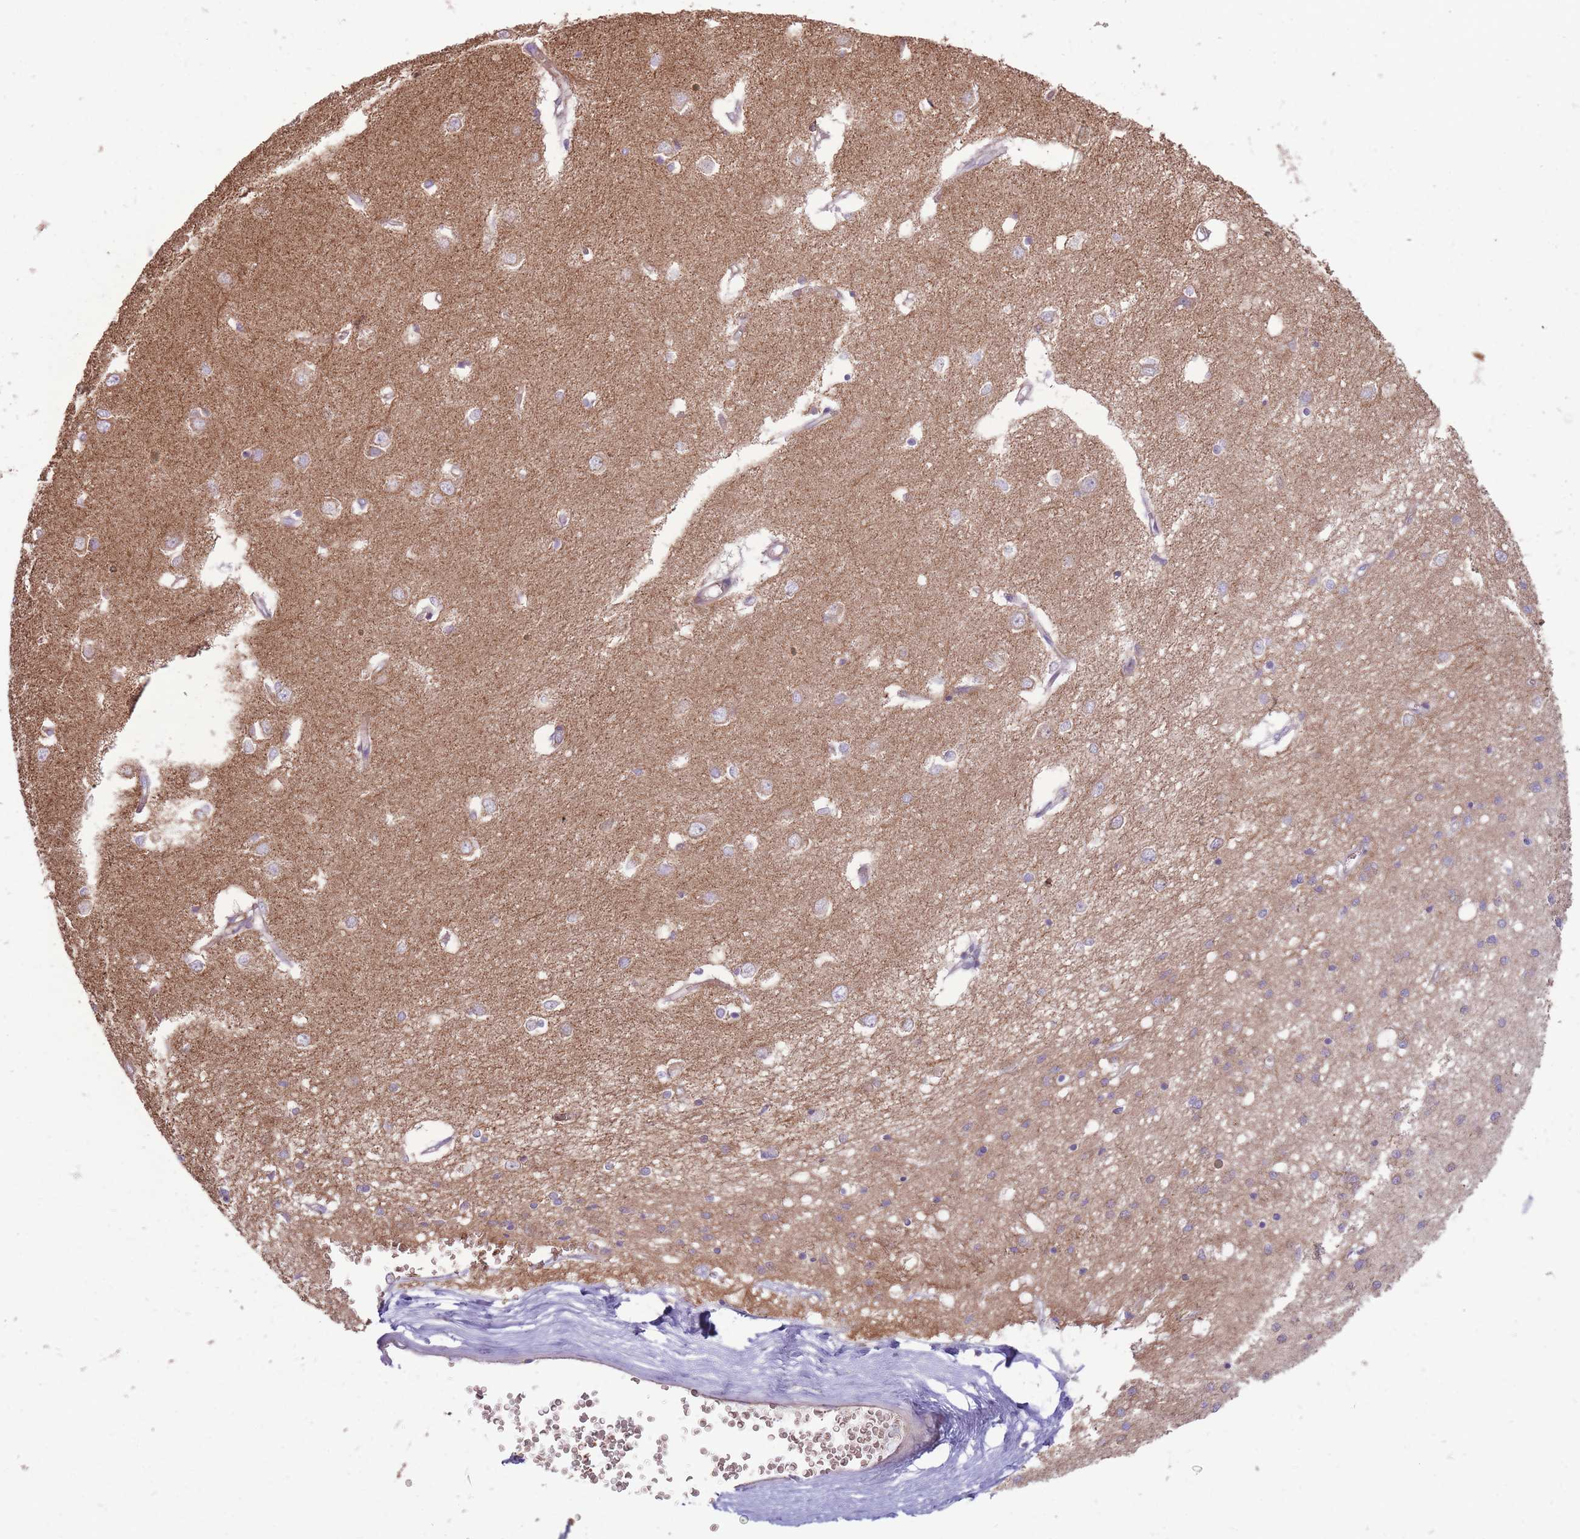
{"staining": {"intensity": "weak", "quantity": "25%-75%", "location": "cytoplasmic/membranous"}, "tissue": "caudate", "cell_type": "Glial cells", "image_type": "normal", "snomed": [{"axis": "morphology", "description": "Normal tissue, NOS"}, {"axis": "topography", "description": "Lateral ventricle wall"}], "caption": "Brown immunohistochemical staining in benign caudate reveals weak cytoplasmic/membranous expression in about 25%-75% of glial cells. (DAB = brown stain, brightfield microscopy at high magnification).", "gene": "ANKRD10", "patient": {"sex": "male", "age": 37}}